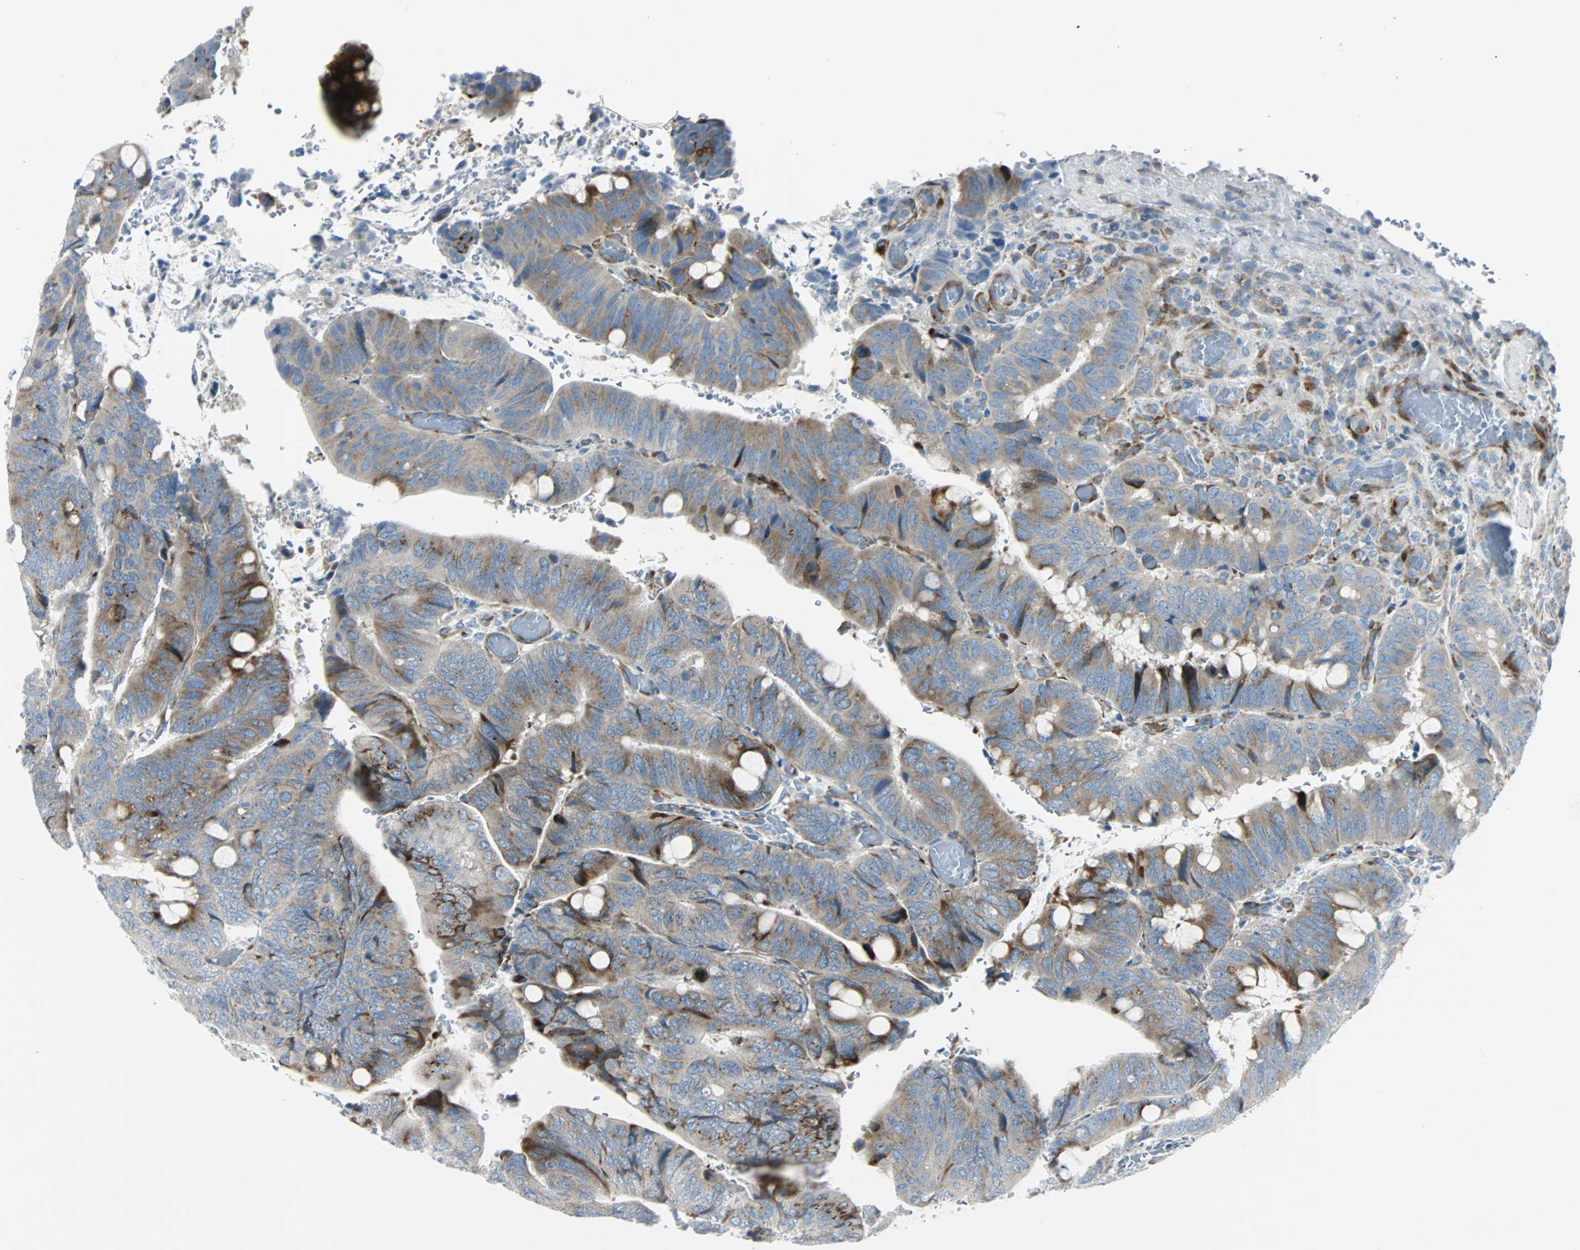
{"staining": {"intensity": "moderate", "quantity": "25%-75%", "location": "cytoplasmic/membranous"}, "tissue": "colorectal cancer", "cell_type": "Tumor cells", "image_type": "cancer", "snomed": [{"axis": "morphology", "description": "Normal tissue, NOS"}, {"axis": "morphology", "description": "Adenocarcinoma, NOS"}, {"axis": "topography", "description": "Rectum"}, {"axis": "topography", "description": "Peripheral nerve tissue"}], "caption": "Colorectal adenocarcinoma stained with immunohistochemistry (IHC) displays moderate cytoplasmic/membranous expression in approximately 25%-75% of tumor cells.", "gene": "BBC3", "patient": {"sex": "male", "age": 92}}